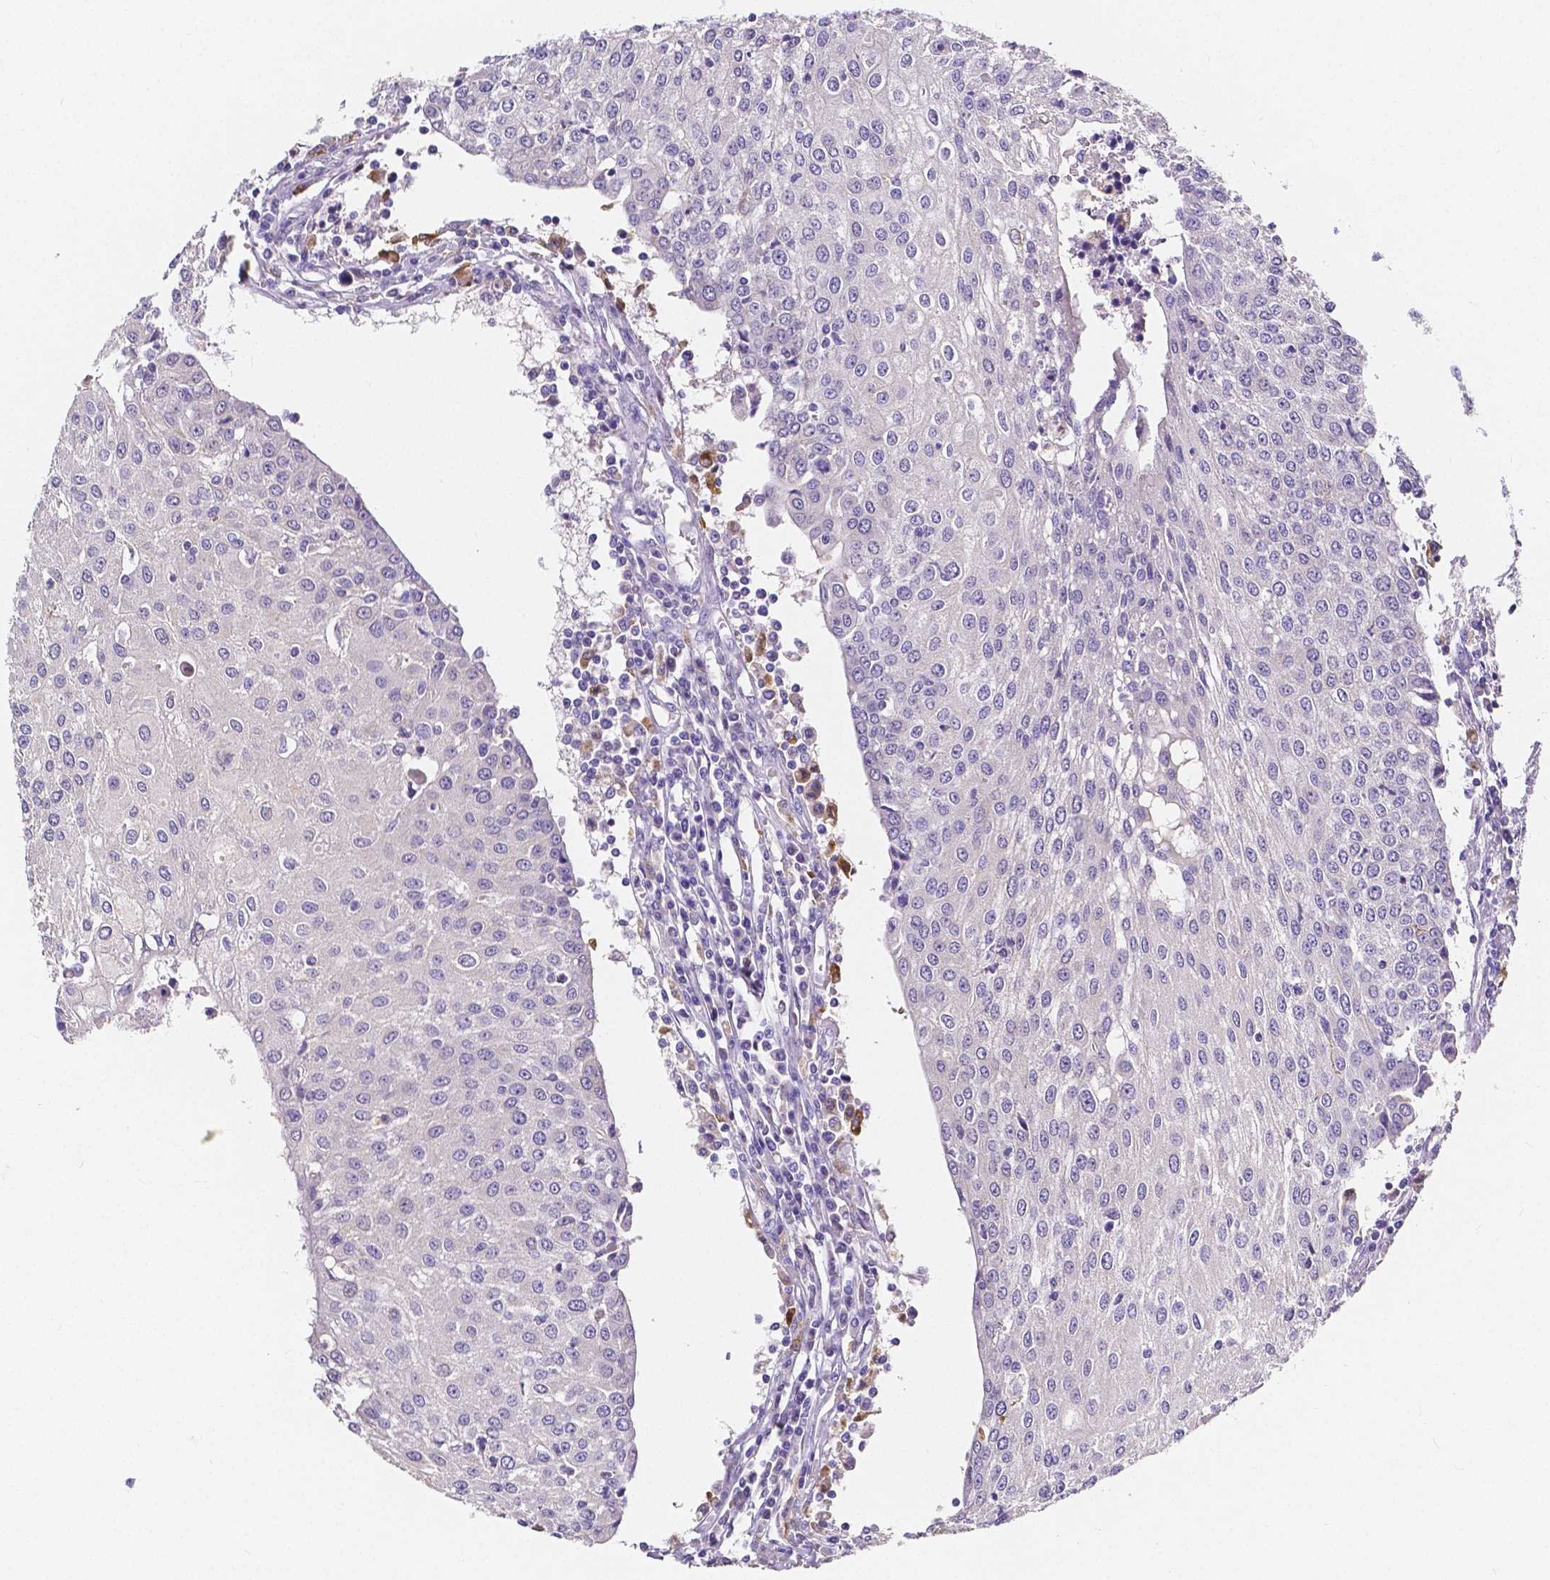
{"staining": {"intensity": "negative", "quantity": "none", "location": "none"}, "tissue": "urothelial cancer", "cell_type": "Tumor cells", "image_type": "cancer", "snomed": [{"axis": "morphology", "description": "Urothelial carcinoma, High grade"}, {"axis": "topography", "description": "Urinary bladder"}], "caption": "A photomicrograph of human high-grade urothelial carcinoma is negative for staining in tumor cells.", "gene": "ACP5", "patient": {"sex": "female", "age": 85}}